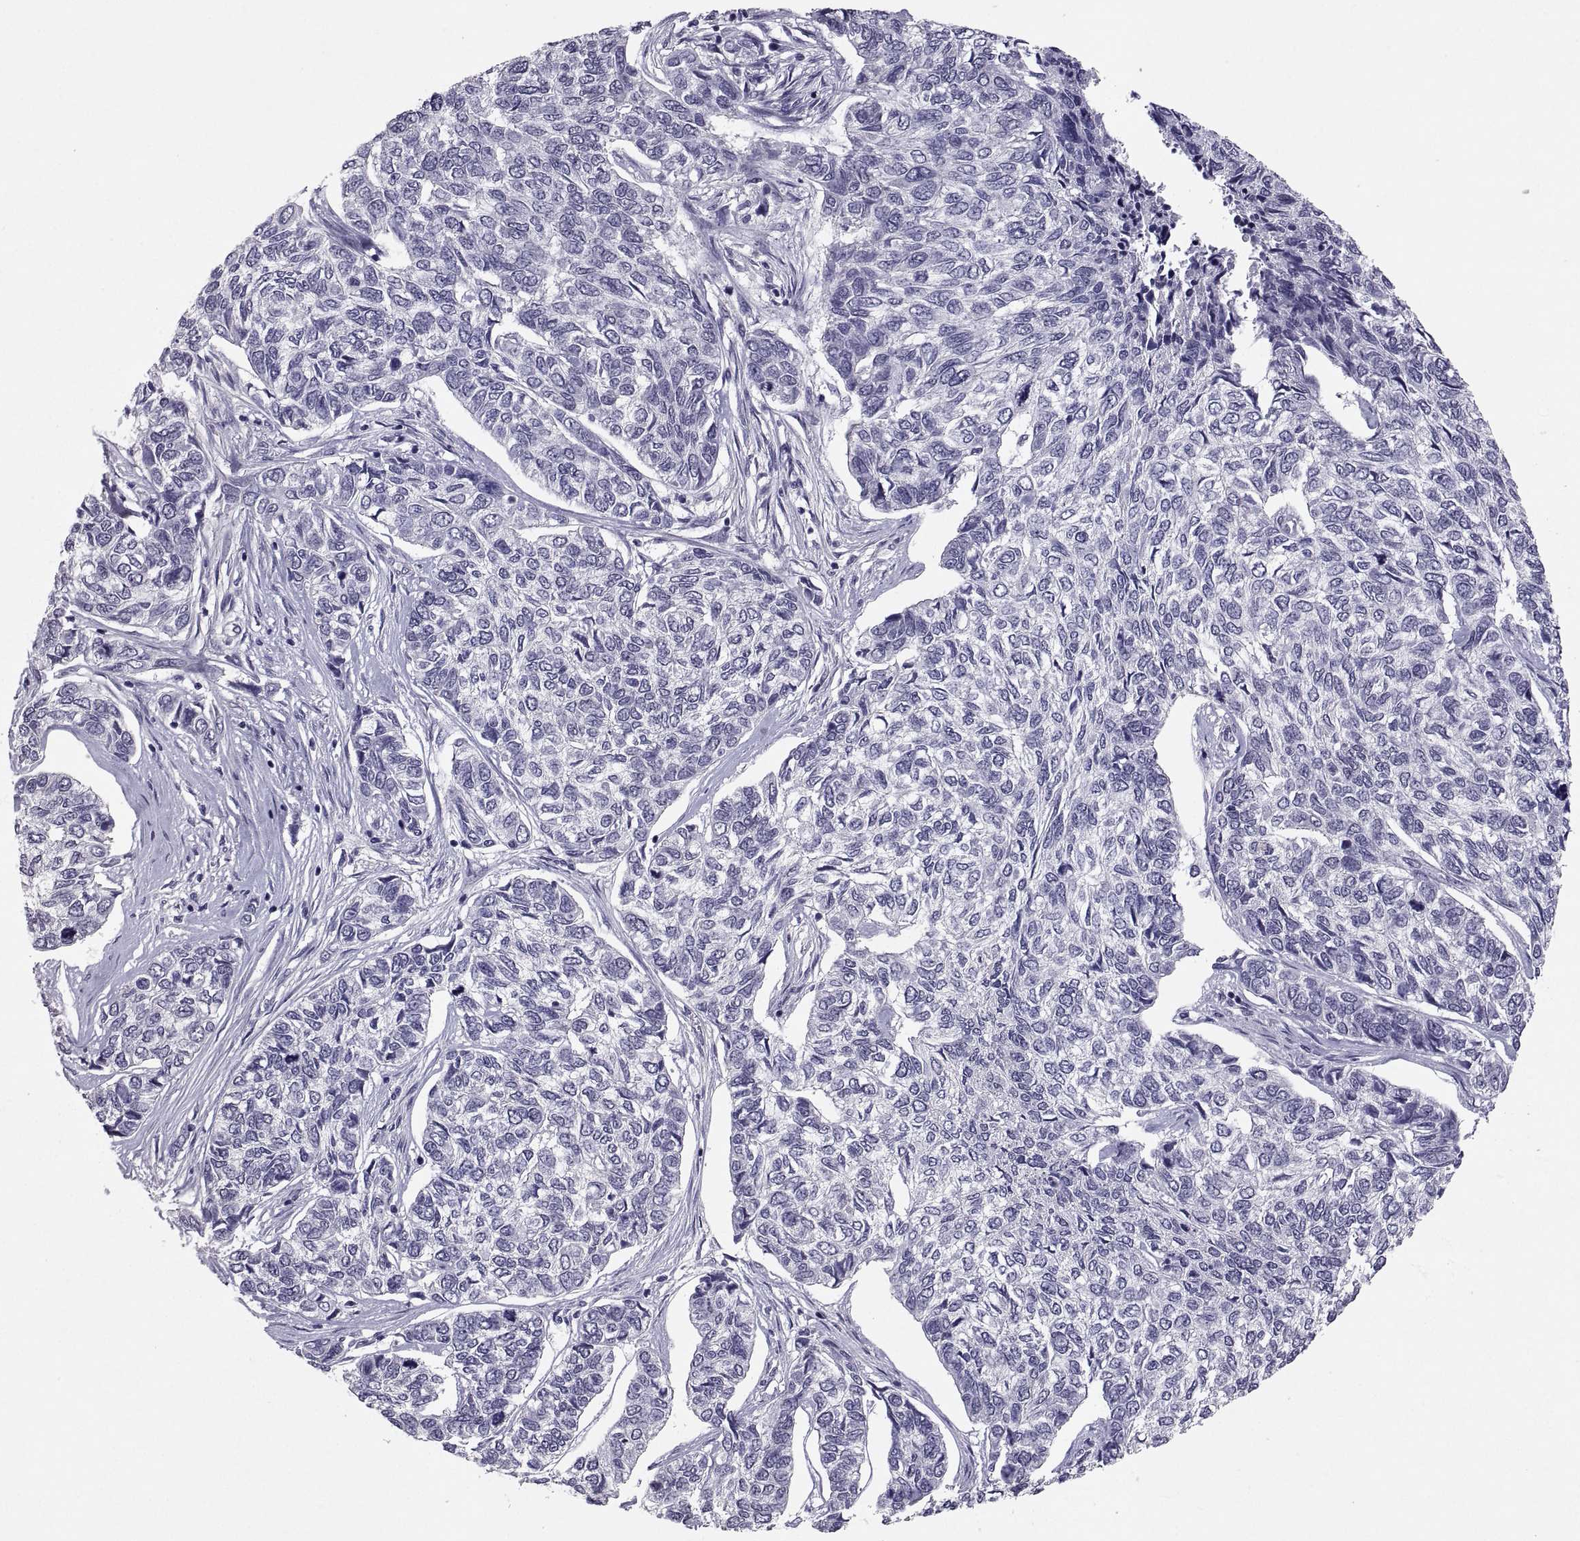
{"staining": {"intensity": "negative", "quantity": "none", "location": "none"}, "tissue": "skin cancer", "cell_type": "Tumor cells", "image_type": "cancer", "snomed": [{"axis": "morphology", "description": "Basal cell carcinoma"}, {"axis": "topography", "description": "Skin"}], "caption": "An image of skin basal cell carcinoma stained for a protein exhibits no brown staining in tumor cells.", "gene": "SOX21", "patient": {"sex": "female", "age": 65}}